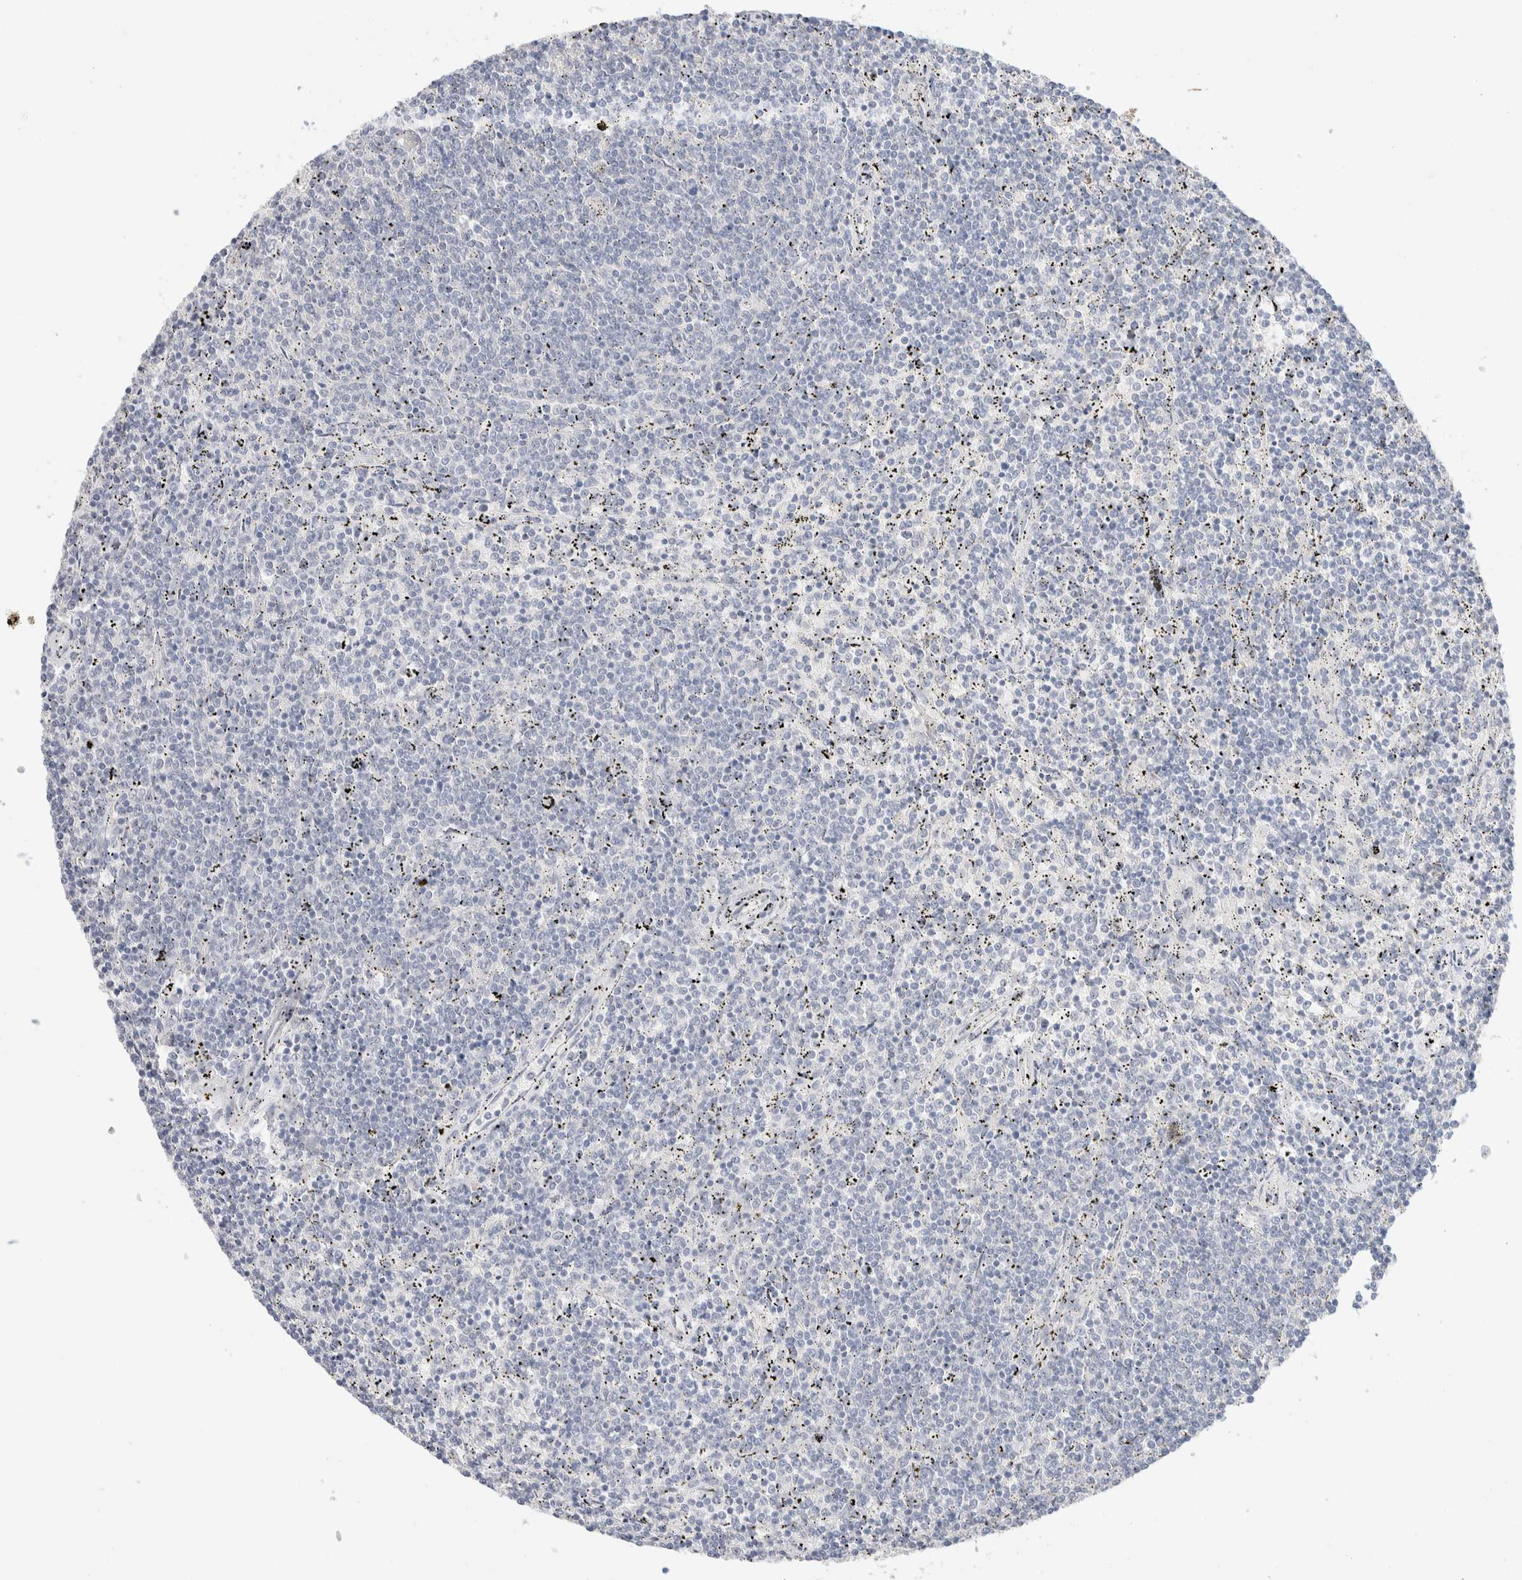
{"staining": {"intensity": "negative", "quantity": "none", "location": "none"}, "tissue": "lymphoma", "cell_type": "Tumor cells", "image_type": "cancer", "snomed": [{"axis": "morphology", "description": "Malignant lymphoma, non-Hodgkin's type, Low grade"}, {"axis": "topography", "description": "Spleen"}], "caption": "The histopathology image reveals no significant staining in tumor cells of low-grade malignant lymphoma, non-Hodgkin's type. (Brightfield microscopy of DAB immunohistochemistry (IHC) at high magnification).", "gene": "RIDA", "patient": {"sex": "female", "age": 50}}